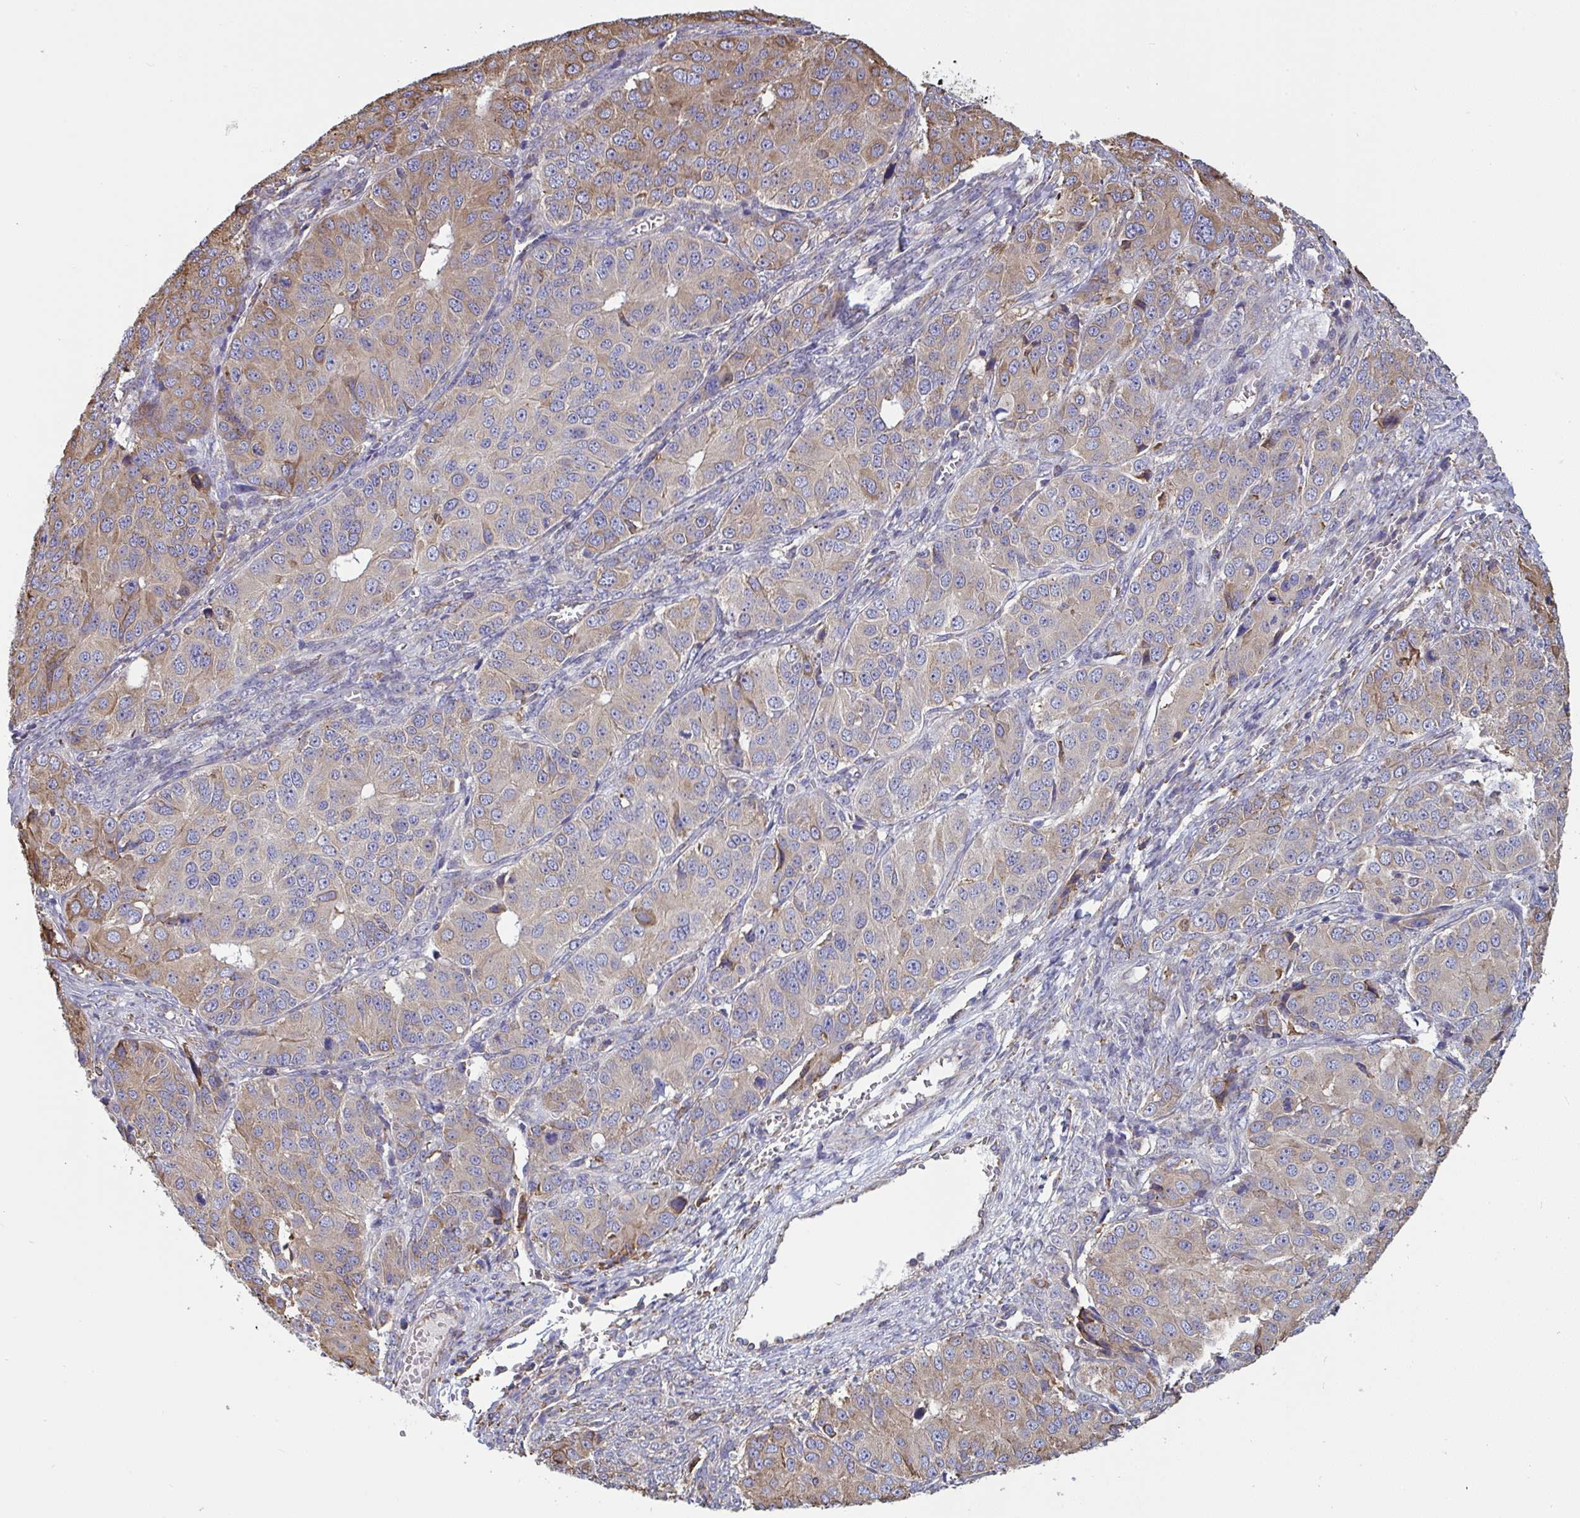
{"staining": {"intensity": "weak", "quantity": "<25%", "location": "cytoplasmic/membranous"}, "tissue": "ovarian cancer", "cell_type": "Tumor cells", "image_type": "cancer", "snomed": [{"axis": "morphology", "description": "Carcinoma, endometroid"}, {"axis": "topography", "description": "Ovary"}], "caption": "The photomicrograph reveals no staining of tumor cells in ovarian cancer (endometroid carcinoma).", "gene": "MYMK", "patient": {"sex": "female", "age": 51}}